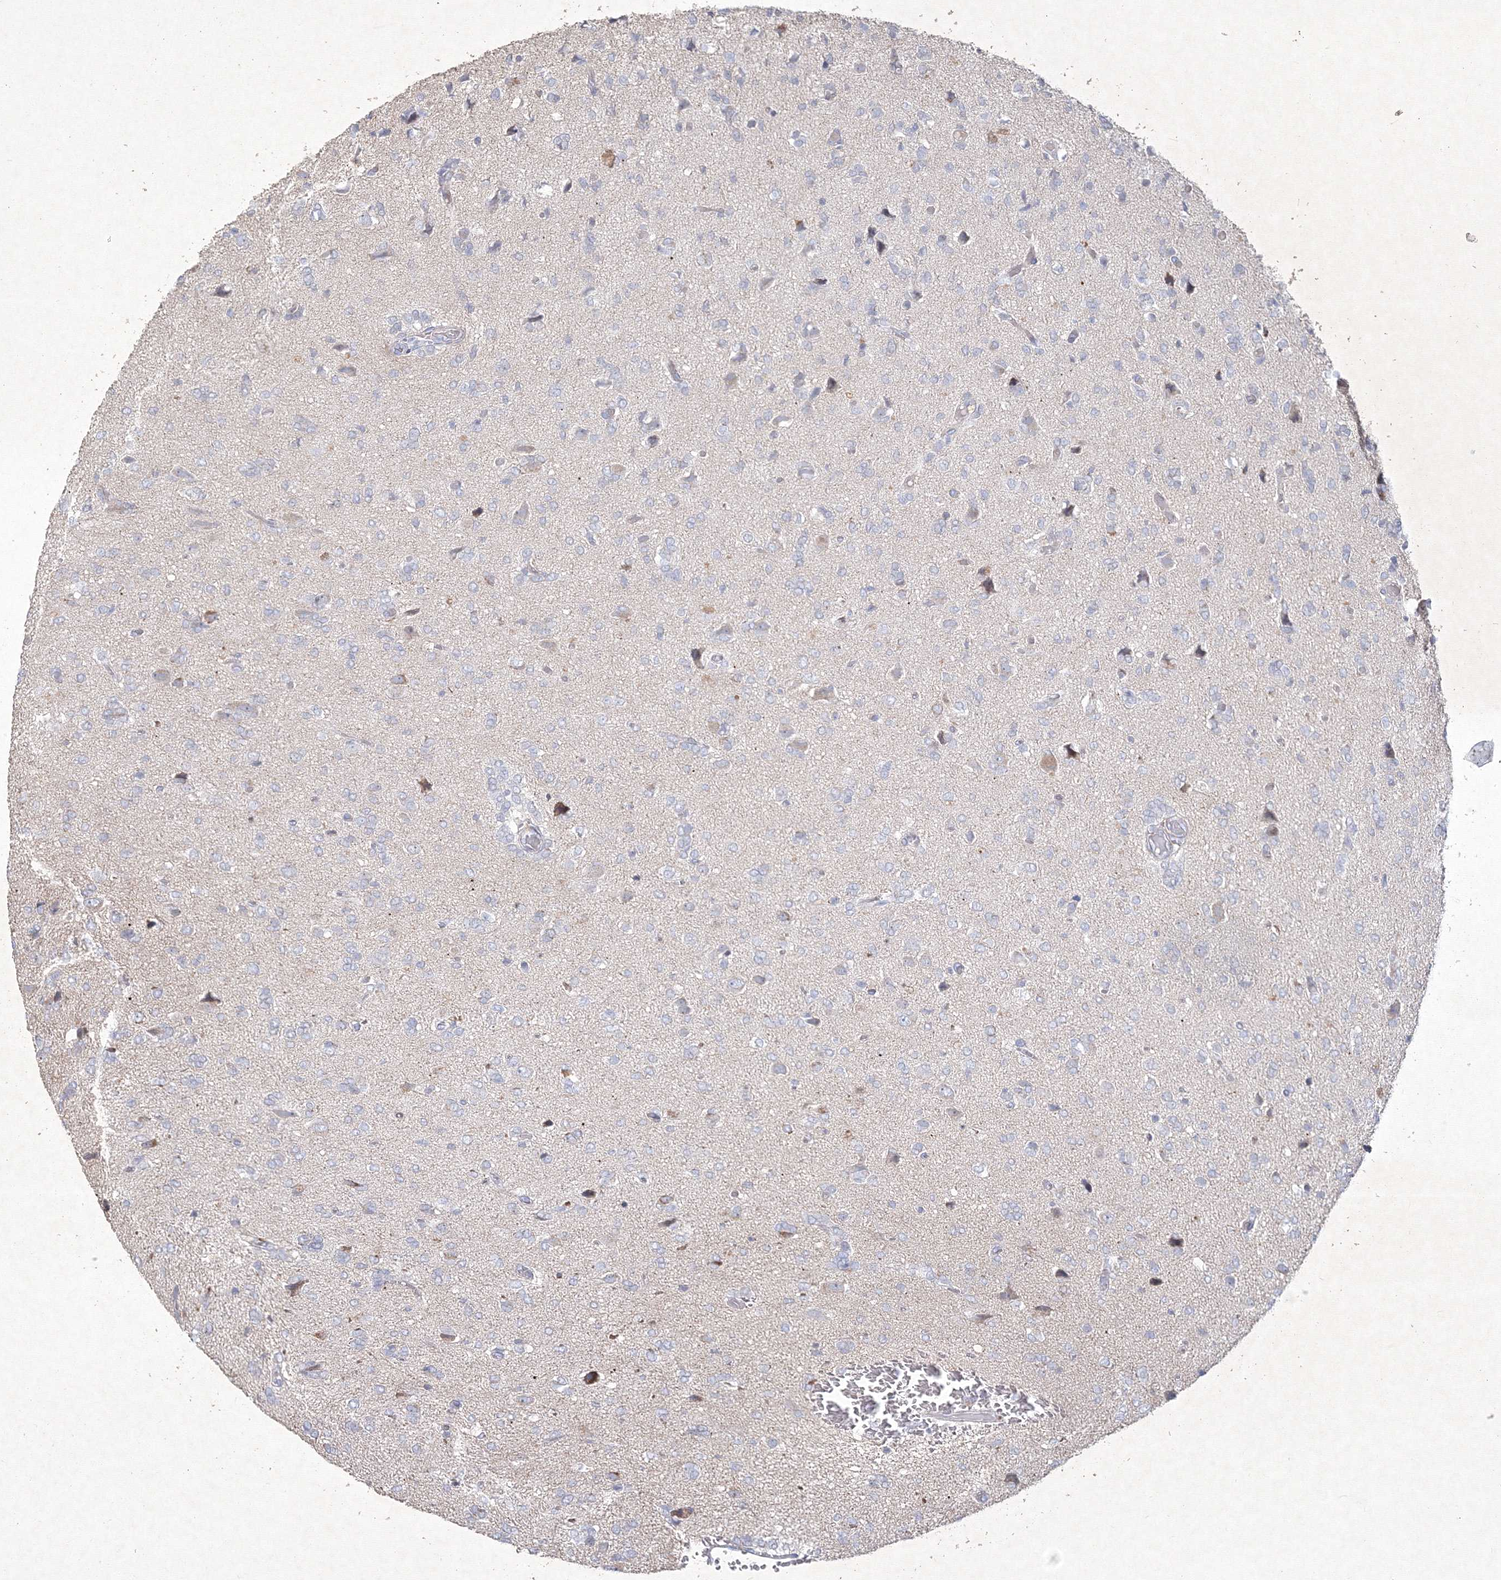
{"staining": {"intensity": "negative", "quantity": "none", "location": "none"}, "tissue": "glioma", "cell_type": "Tumor cells", "image_type": "cancer", "snomed": [{"axis": "morphology", "description": "Glioma, malignant, High grade"}, {"axis": "topography", "description": "Brain"}], "caption": "The micrograph reveals no significant expression in tumor cells of malignant glioma (high-grade).", "gene": "CXXC4", "patient": {"sex": "female", "age": 59}}